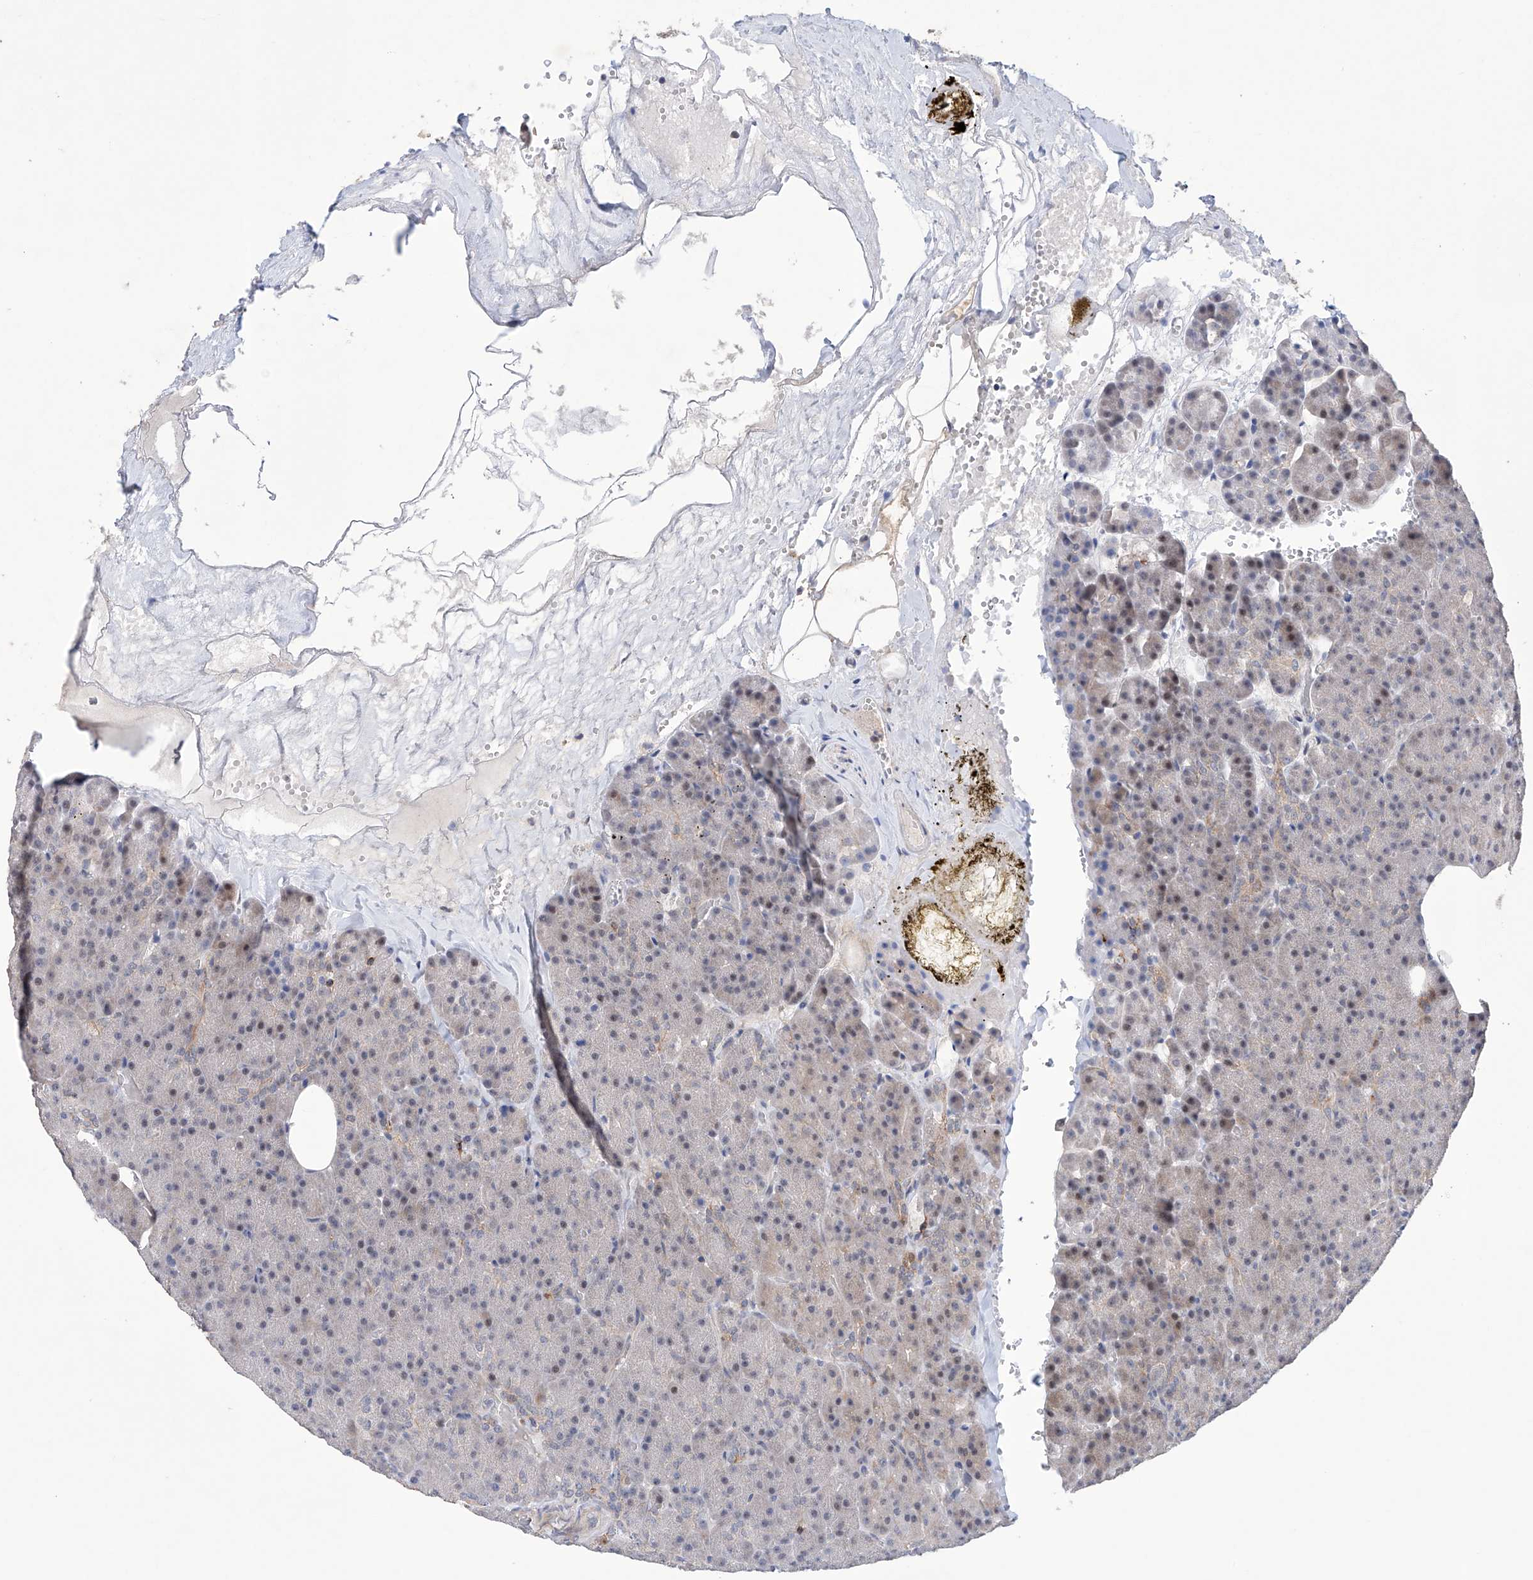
{"staining": {"intensity": "moderate", "quantity": "<25%", "location": "cytoplasmic/membranous"}, "tissue": "pancreas", "cell_type": "Exocrine glandular cells", "image_type": "normal", "snomed": [{"axis": "morphology", "description": "Normal tissue, NOS"}, {"axis": "morphology", "description": "Carcinoid, malignant, NOS"}, {"axis": "topography", "description": "Pancreas"}], "caption": "A brown stain labels moderate cytoplasmic/membranous expression of a protein in exocrine glandular cells of normal human pancreas.", "gene": "AFG1L", "patient": {"sex": "female", "age": 35}}